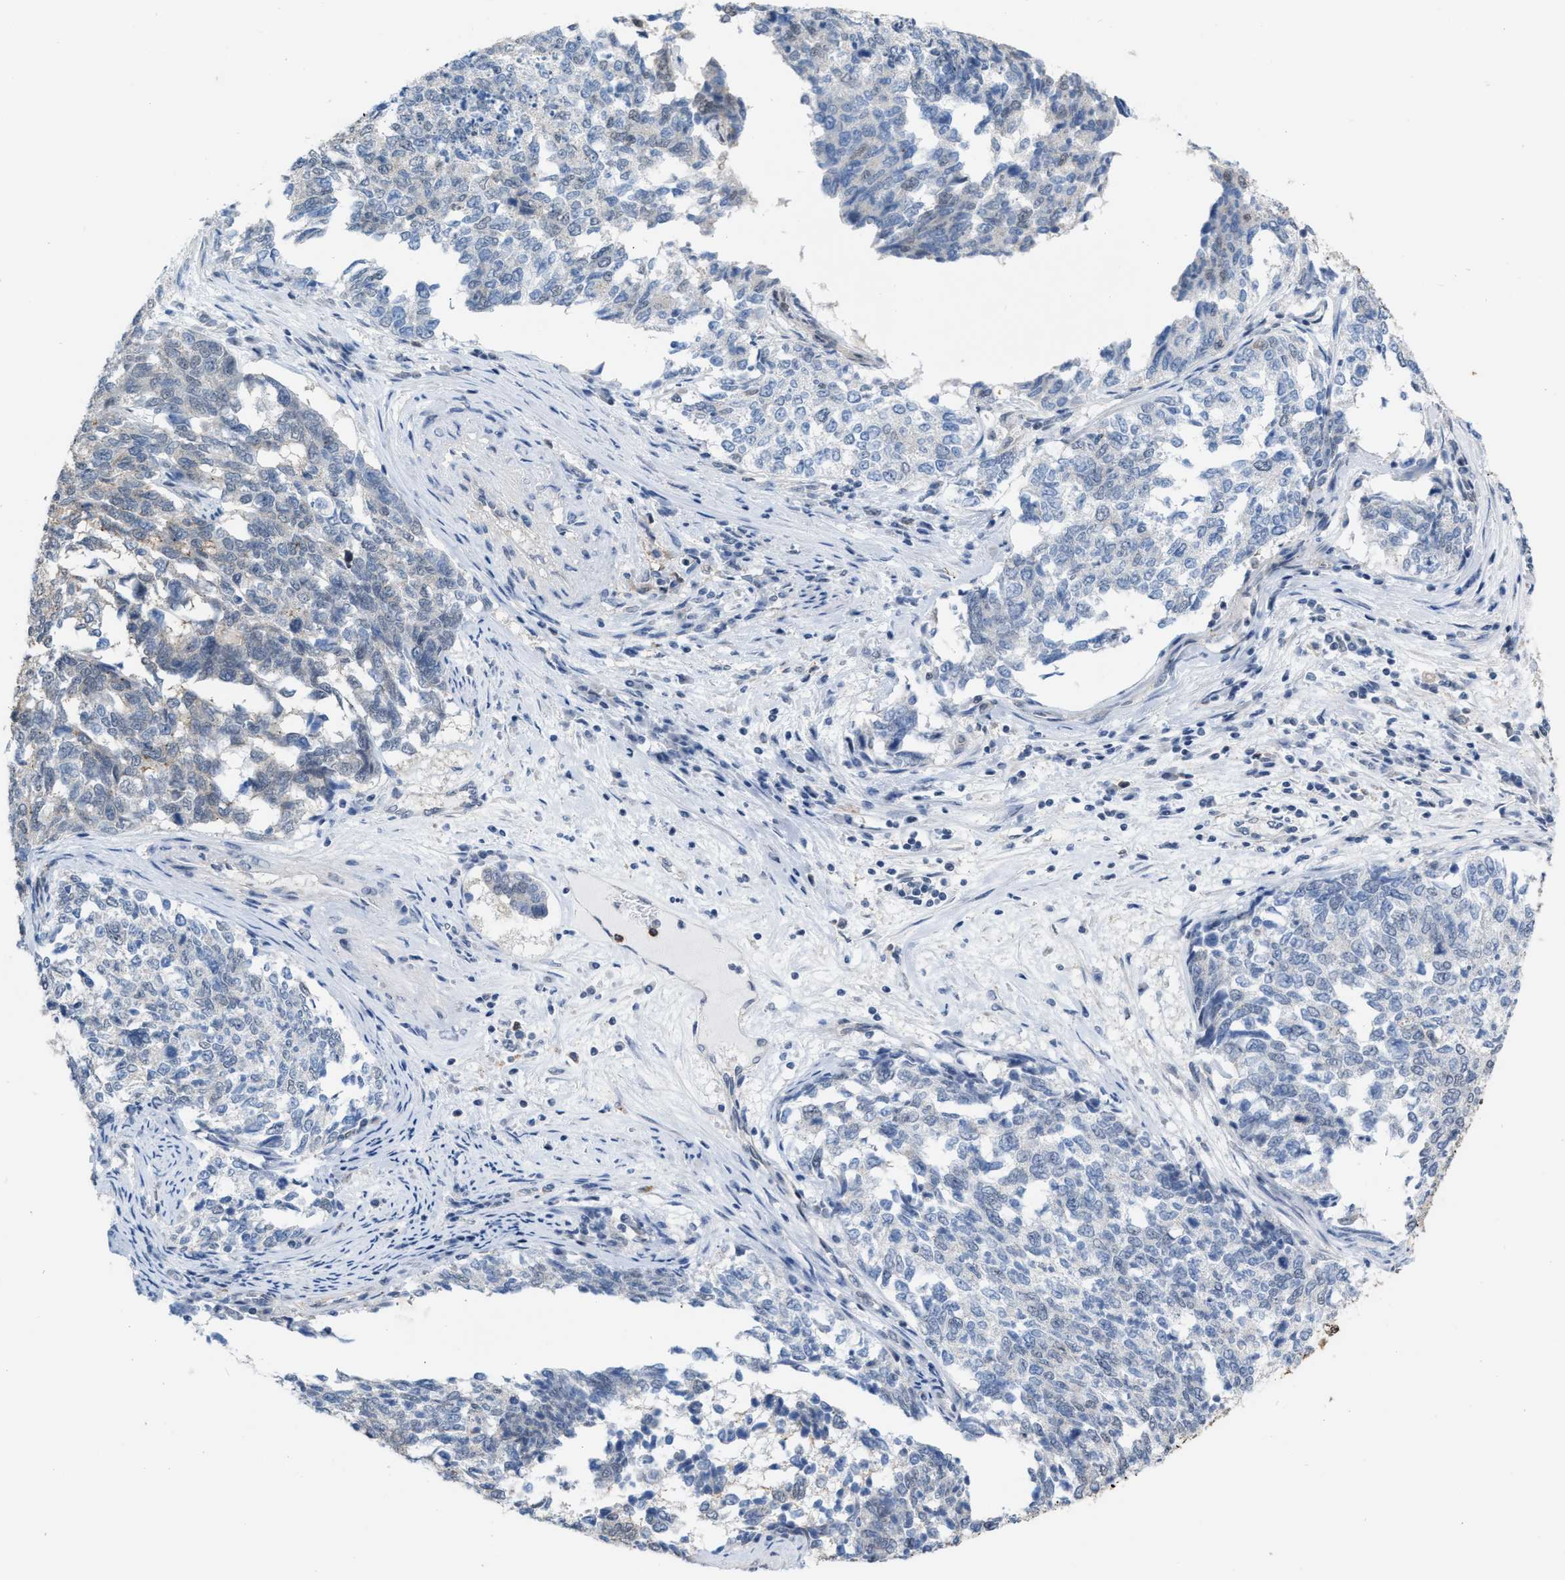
{"staining": {"intensity": "negative", "quantity": "none", "location": "none"}, "tissue": "cervical cancer", "cell_type": "Tumor cells", "image_type": "cancer", "snomed": [{"axis": "morphology", "description": "Squamous cell carcinoma, NOS"}, {"axis": "topography", "description": "Cervix"}], "caption": "IHC of human cervical cancer (squamous cell carcinoma) exhibits no staining in tumor cells.", "gene": "BAIAP2L1", "patient": {"sex": "female", "age": 63}}